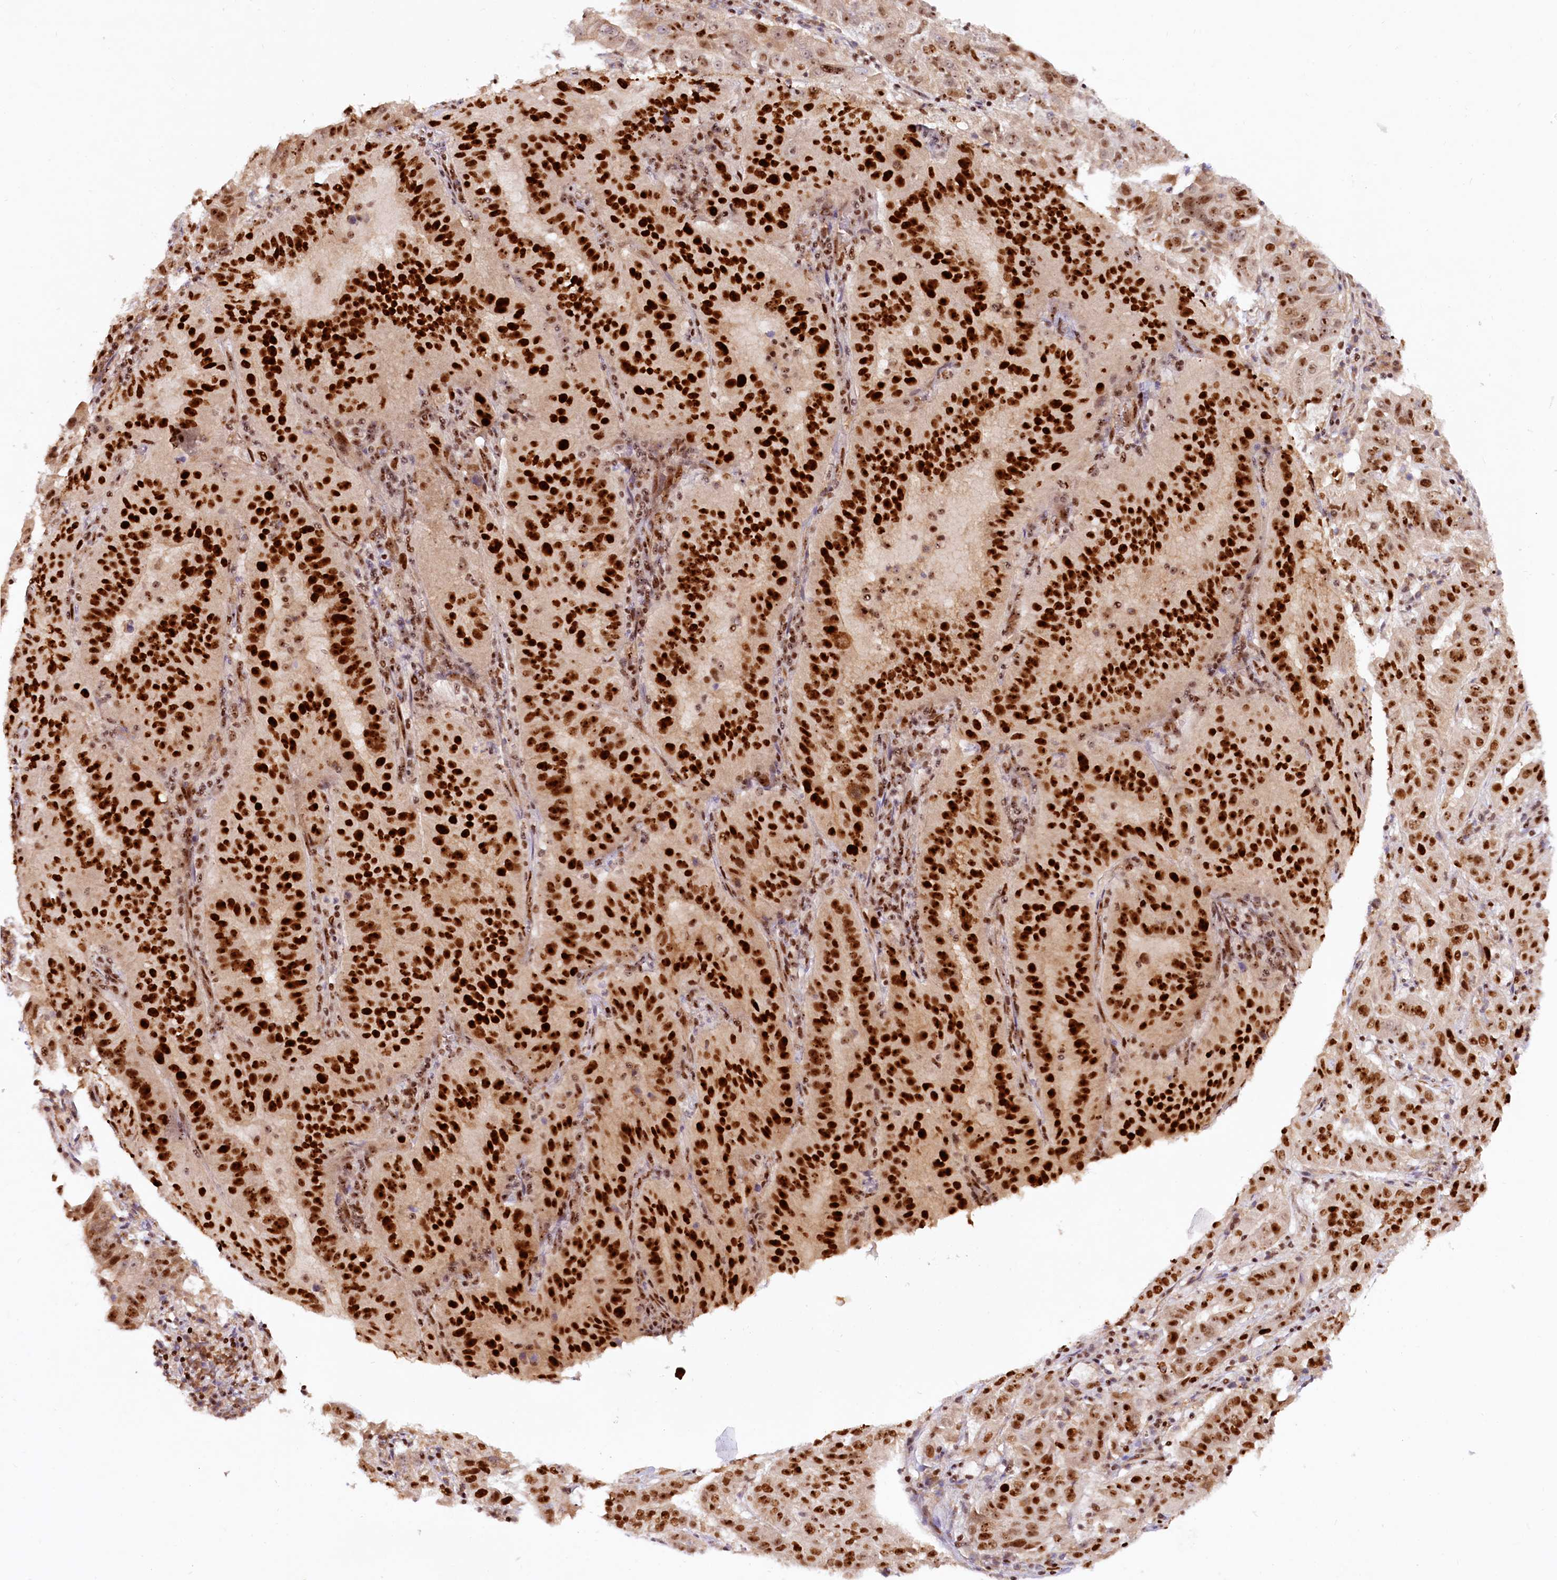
{"staining": {"intensity": "strong", "quantity": ">75%", "location": "nuclear"}, "tissue": "pancreatic cancer", "cell_type": "Tumor cells", "image_type": "cancer", "snomed": [{"axis": "morphology", "description": "Adenocarcinoma, NOS"}, {"axis": "topography", "description": "Pancreas"}], "caption": "A brown stain highlights strong nuclear staining of a protein in pancreatic cancer tumor cells. Nuclei are stained in blue.", "gene": "TCOF1", "patient": {"sex": "male", "age": 63}}